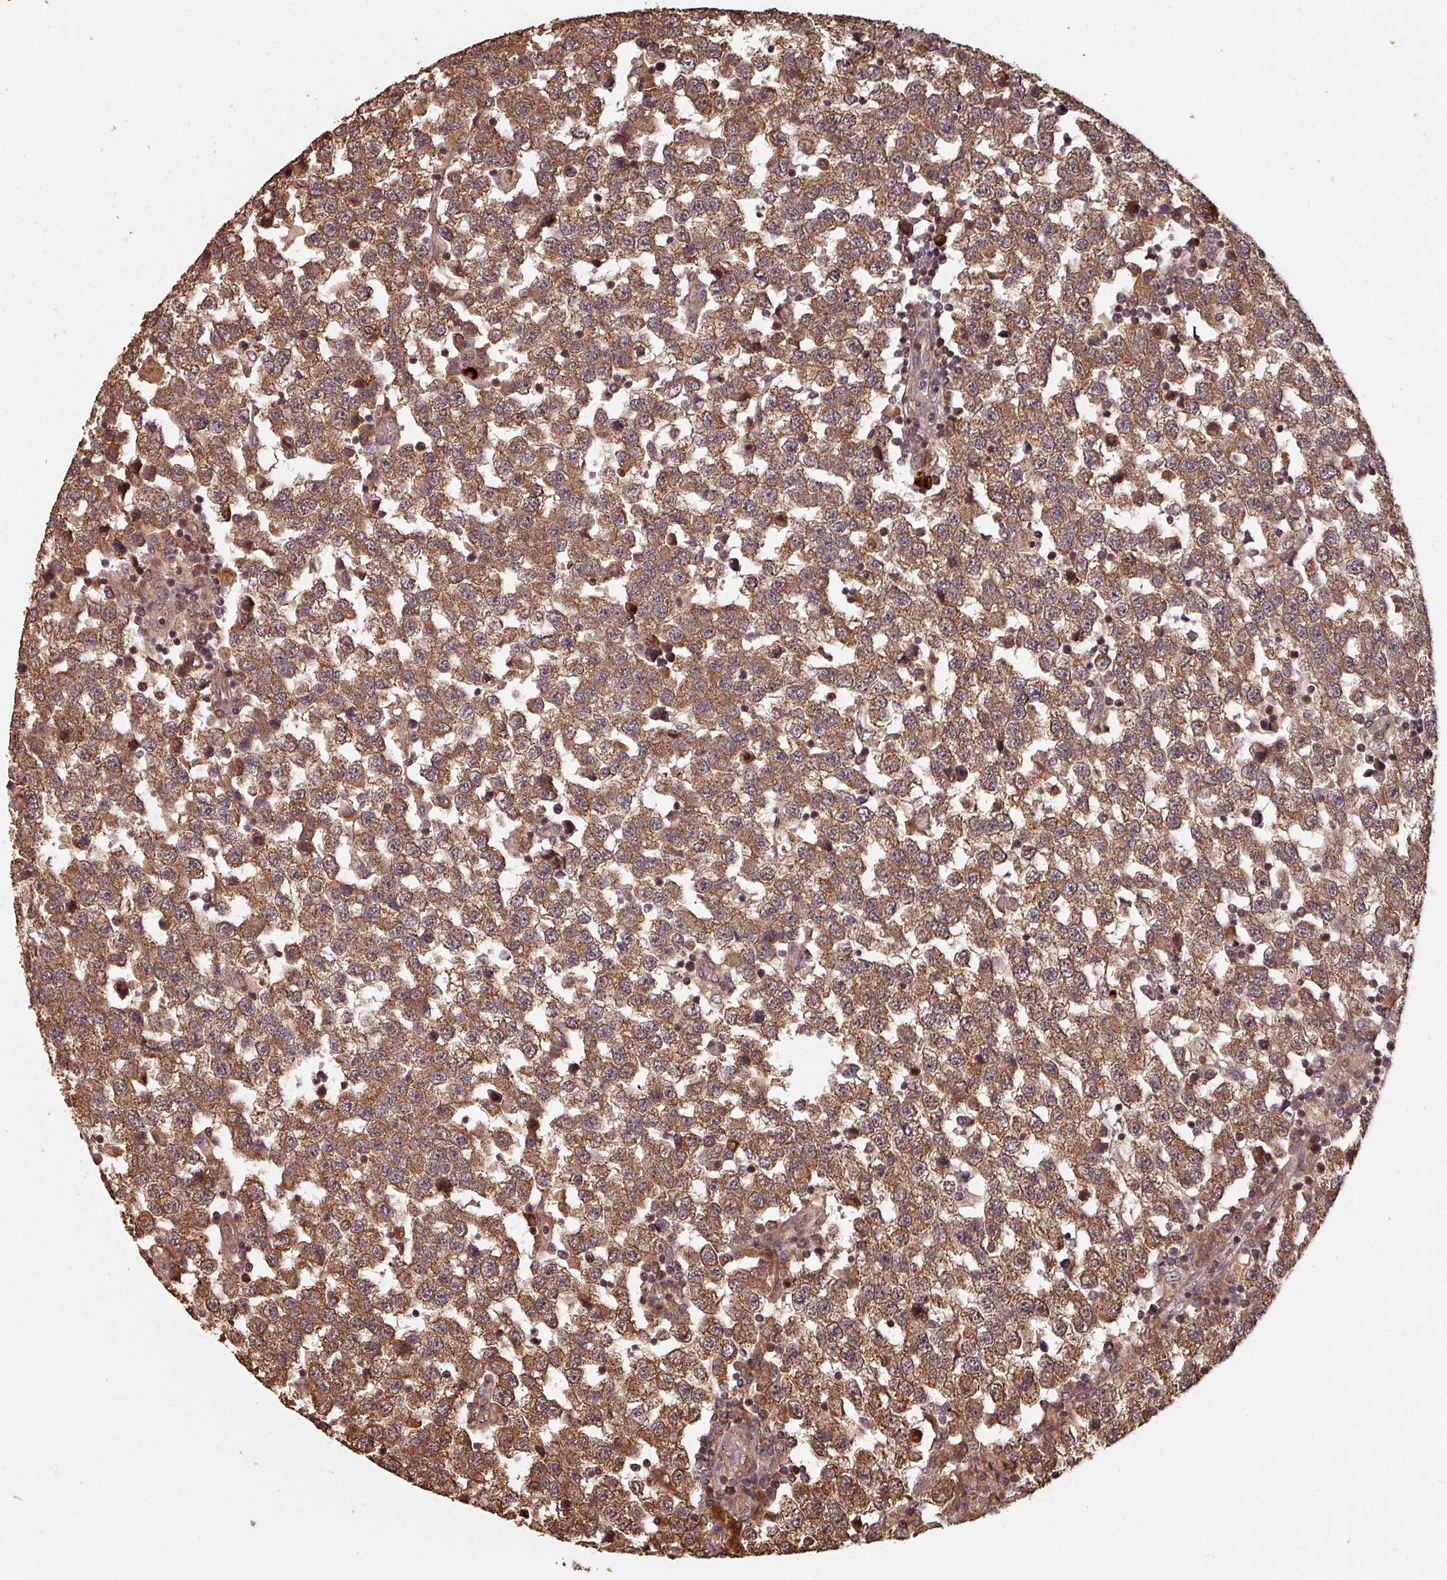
{"staining": {"intensity": "strong", "quantity": ">75%", "location": "cytoplasmic/membranous"}, "tissue": "testis cancer", "cell_type": "Tumor cells", "image_type": "cancer", "snomed": [{"axis": "morphology", "description": "Seminoma, NOS"}, {"axis": "topography", "description": "Testis"}], "caption": "Human seminoma (testis) stained with a protein marker displays strong staining in tumor cells.", "gene": "EID1", "patient": {"sex": "male", "age": 34}}